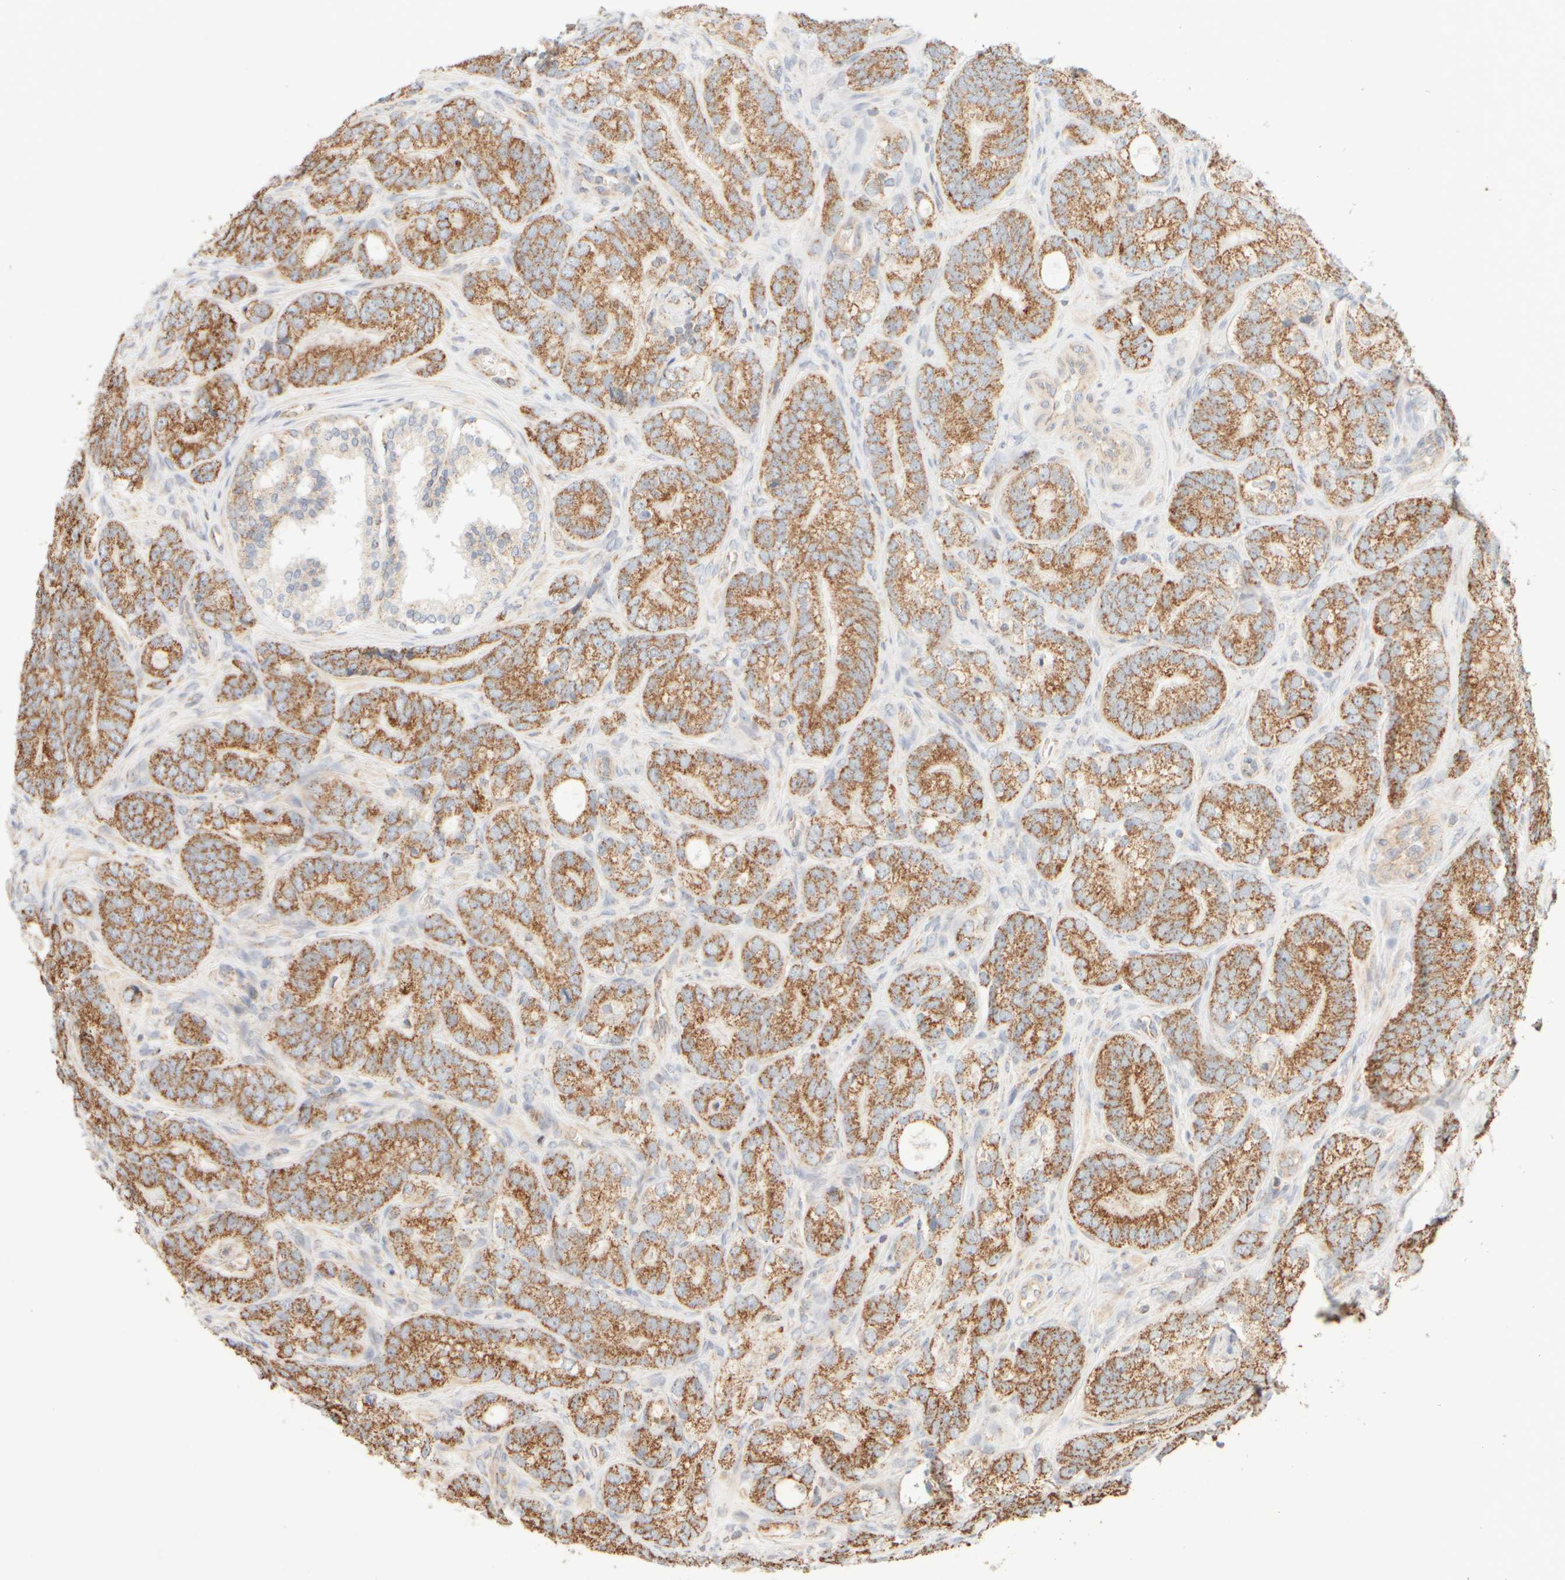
{"staining": {"intensity": "moderate", "quantity": ">75%", "location": "cytoplasmic/membranous"}, "tissue": "prostate cancer", "cell_type": "Tumor cells", "image_type": "cancer", "snomed": [{"axis": "morphology", "description": "Adenocarcinoma, High grade"}, {"axis": "topography", "description": "Prostate"}], "caption": "Immunohistochemistry (IHC) micrograph of neoplastic tissue: human adenocarcinoma (high-grade) (prostate) stained using immunohistochemistry (IHC) shows medium levels of moderate protein expression localized specifically in the cytoplasmic/membranous of tumor cells, appearing as a cytoplasmic/membranous brown color.", "gene": "APBB2", "patient": {"sex": "male", "age": 56}}